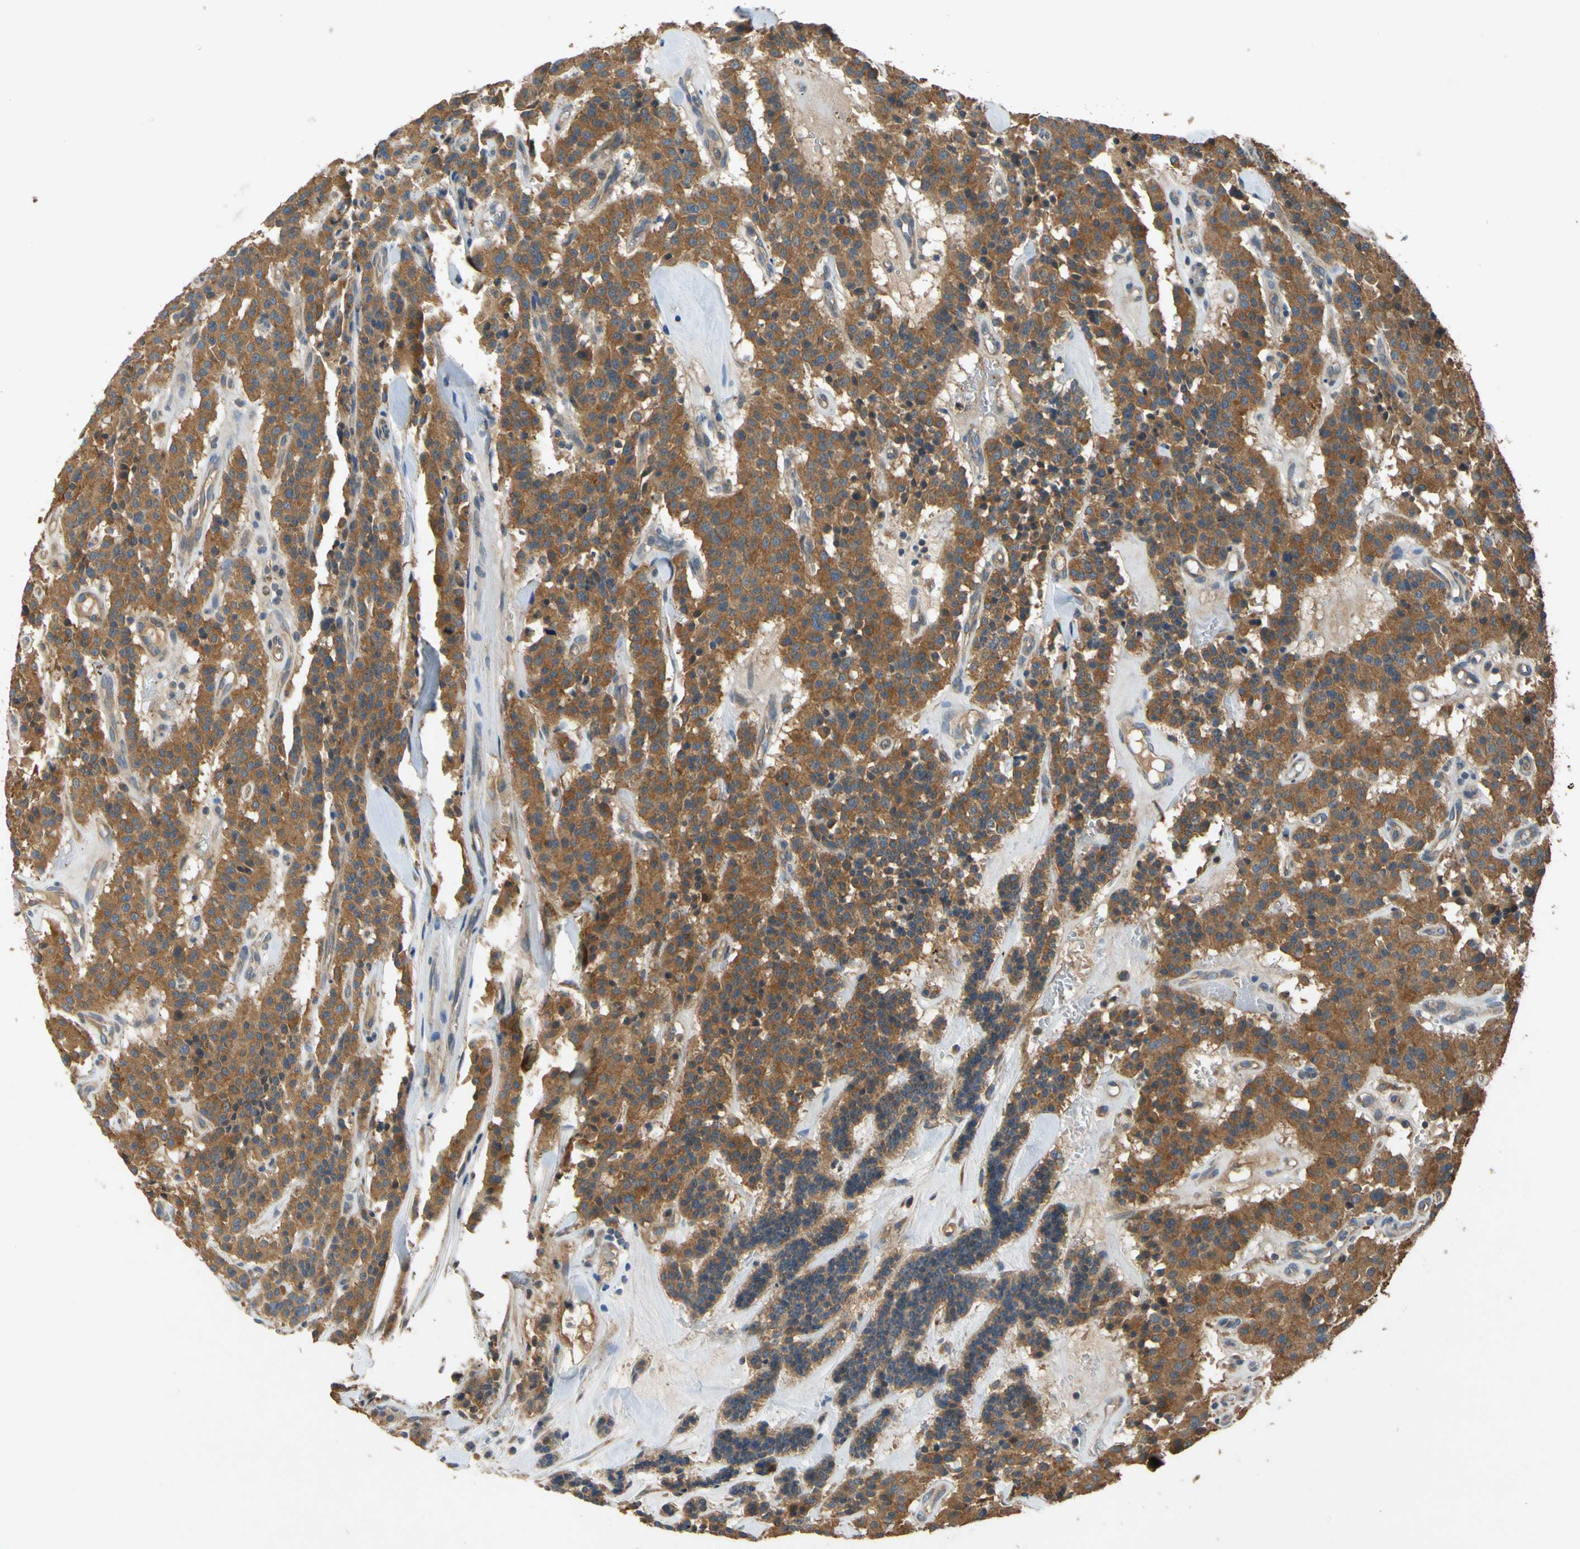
{"staining": {"intensity": "strong", "quantity": ">75%", "location": "cytoplasmic/membranous"}, "tissue": "carcinoid", "cell_type": "Tumor cells", "image_type": "cancer", "snomed": [{"axis": "morphology", "description": "Carcinoid, malignant, NOS"}, {"axis": "topography", "description": "Lung"}], "caption": "Immunohistochemical staining of human carcinoid (malignant) reveals high levels of strong cytoplasmic/membranous protein positivity in approximately >75% of tumor cells. Nuclei are stained in blue.", "gene": "USP46", "patient": {"sex": "male", "age": 30}}